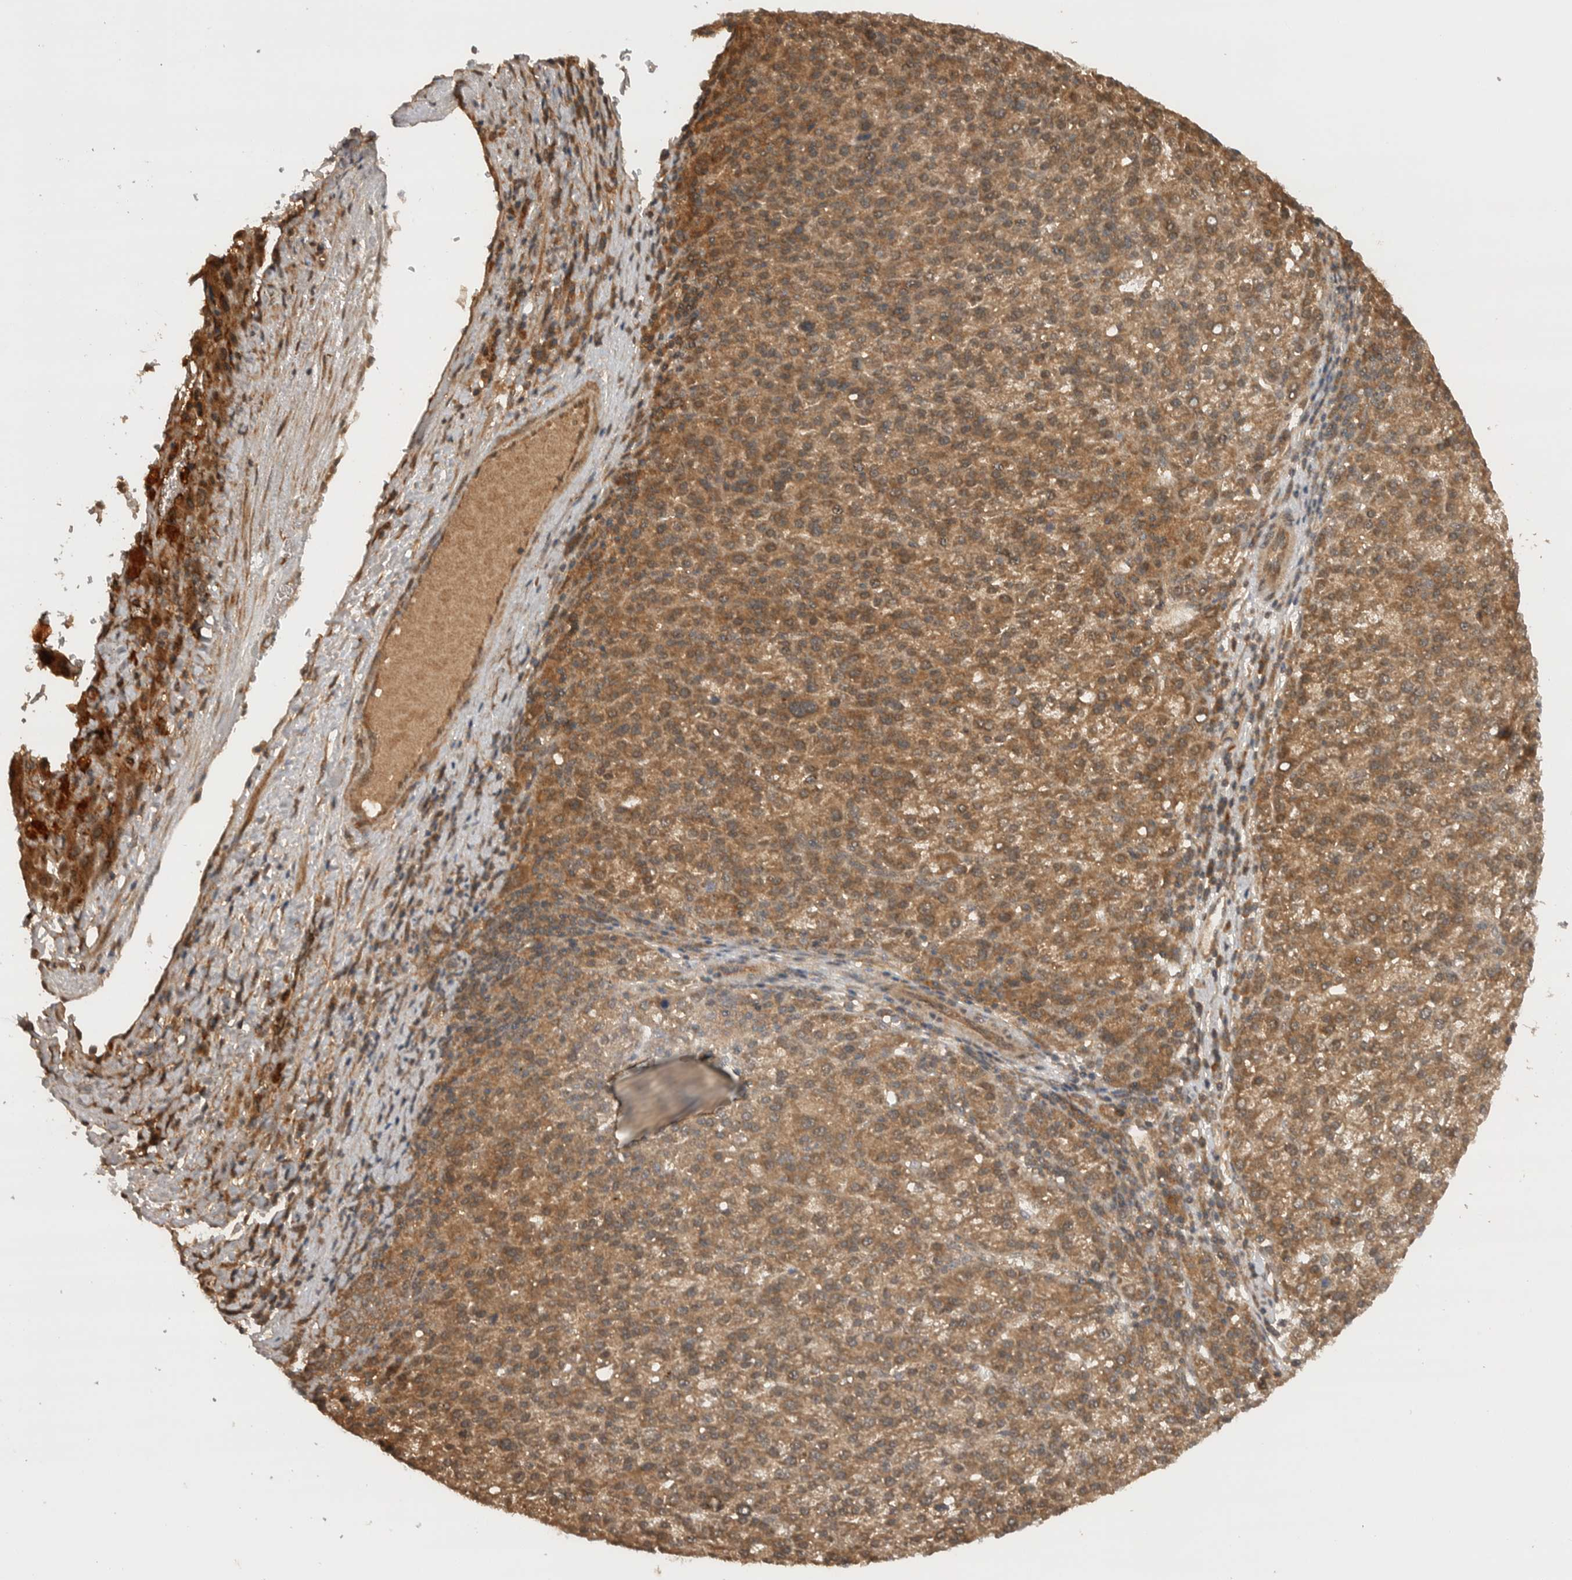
{"staining": {"intensity": "moderate", "quantity": ">75%", "location": "cytoplasmic/membranous"}, "tissue": "liver cancer", "cell_type": "Tumor cells", "image_type": "cancer", "snomed": [{"axis": "morphology", "description": "Carcinoma, Hepatocellular, NOS"}, {"axis": "topography", "description": "Liver"}], "caption": "The photomicrograph displays a brown stain indicating the presence of a protein in the cytoplasmic/membranous of tumor cells in liver cancer.", "gene": "PRDX4", "patient": {"sex": "female", "age": 58}}